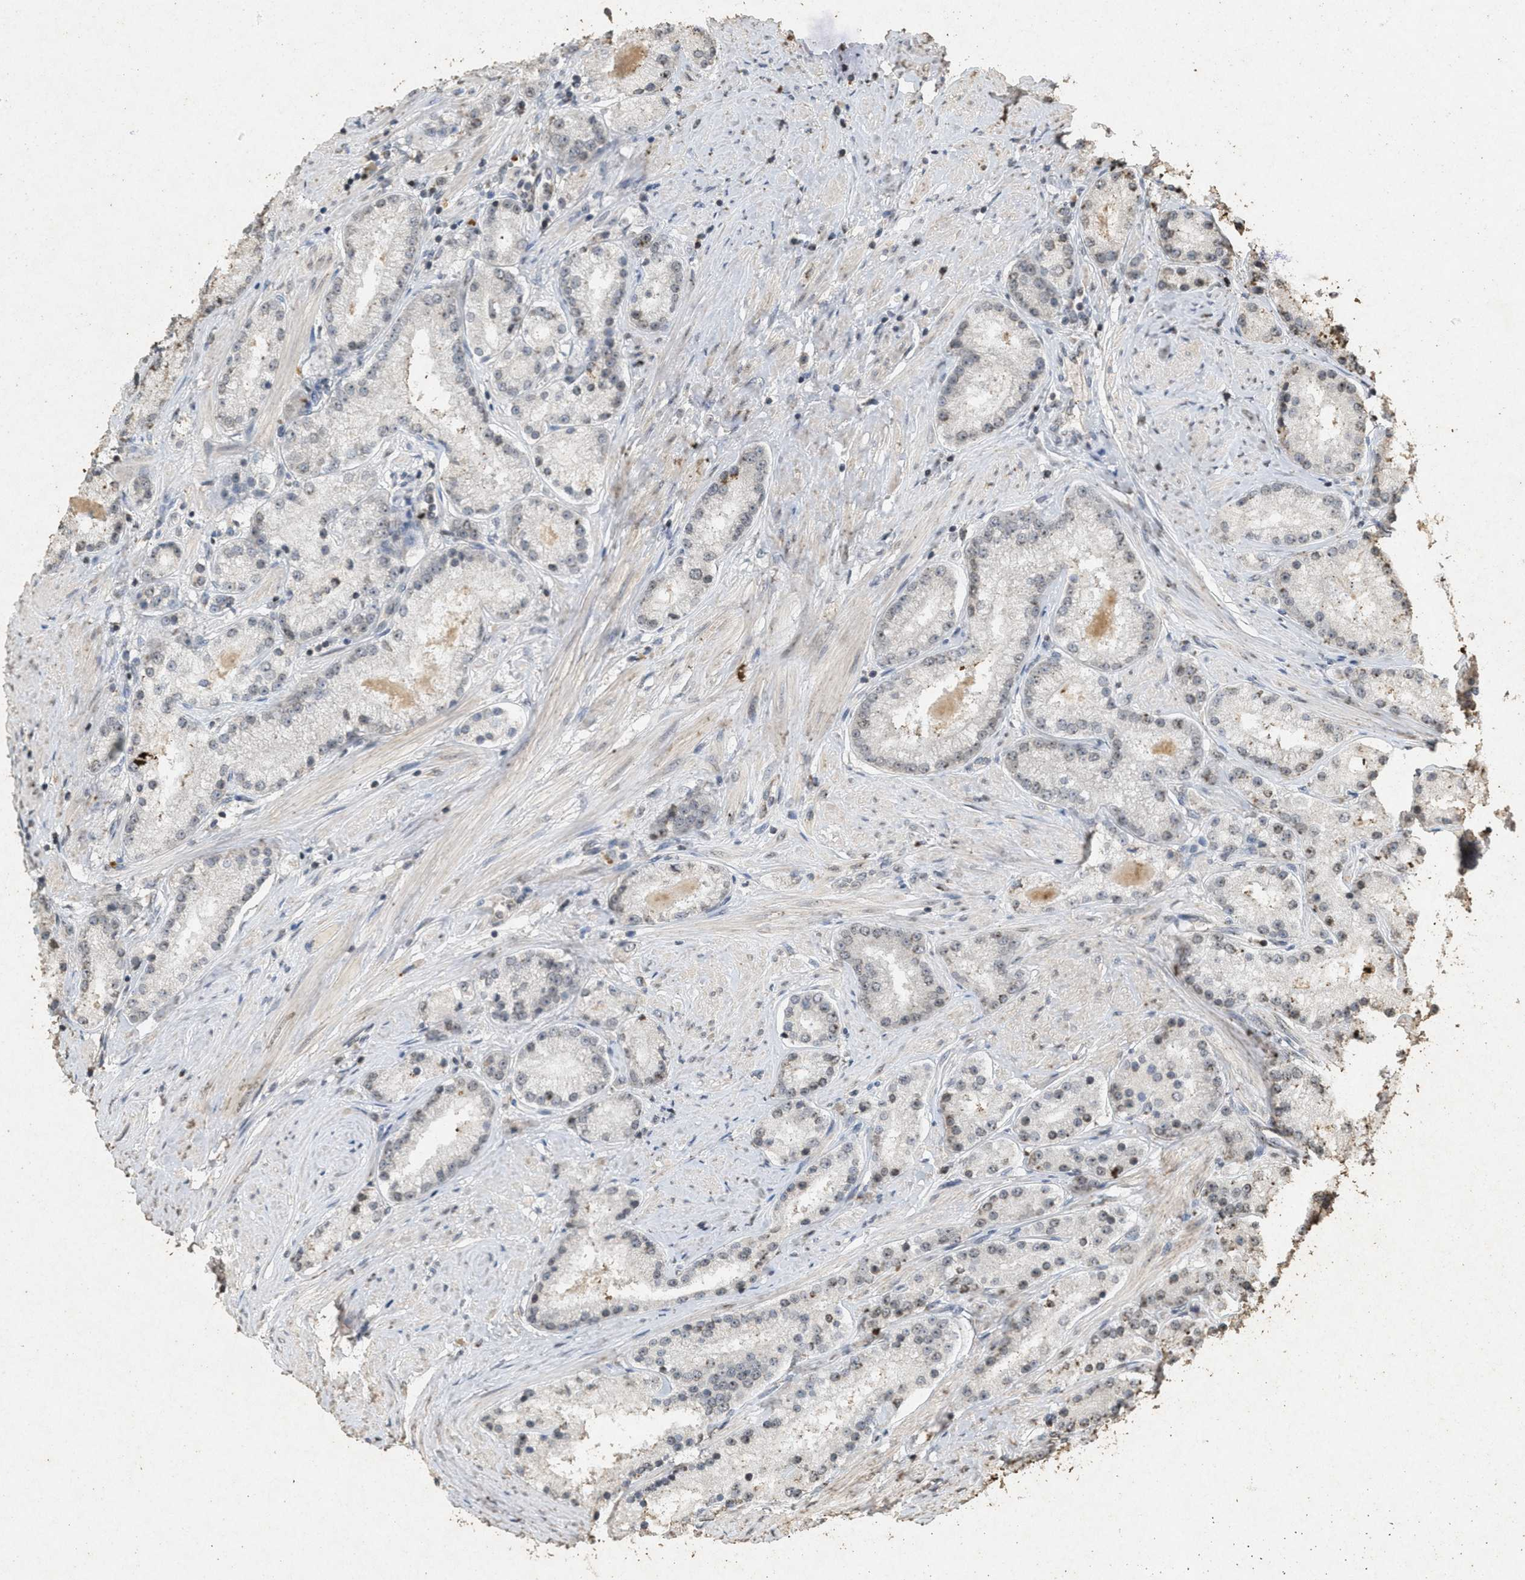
{"staining": {"intensity": "weak", "quantity": "<25%", "location": "nuclear"}, "tissue": "prostate cancer", "cell_type": "Tumor cells", "image_type": "cancer", "snomed": [{"axis": "morphology", "description": "Adenocarcinoma, Low grade"}, {"axis": "topography", "description": "Prostate"}], "caption": "This is a histopathology image of immunohistochemistry (IHC) staining of prostate cancer (low-grade adenocarcinoma), which shows no positivity in tumor cells.", "gene": "ABHD6", "patient": {"sex": "male", "age": 63}}